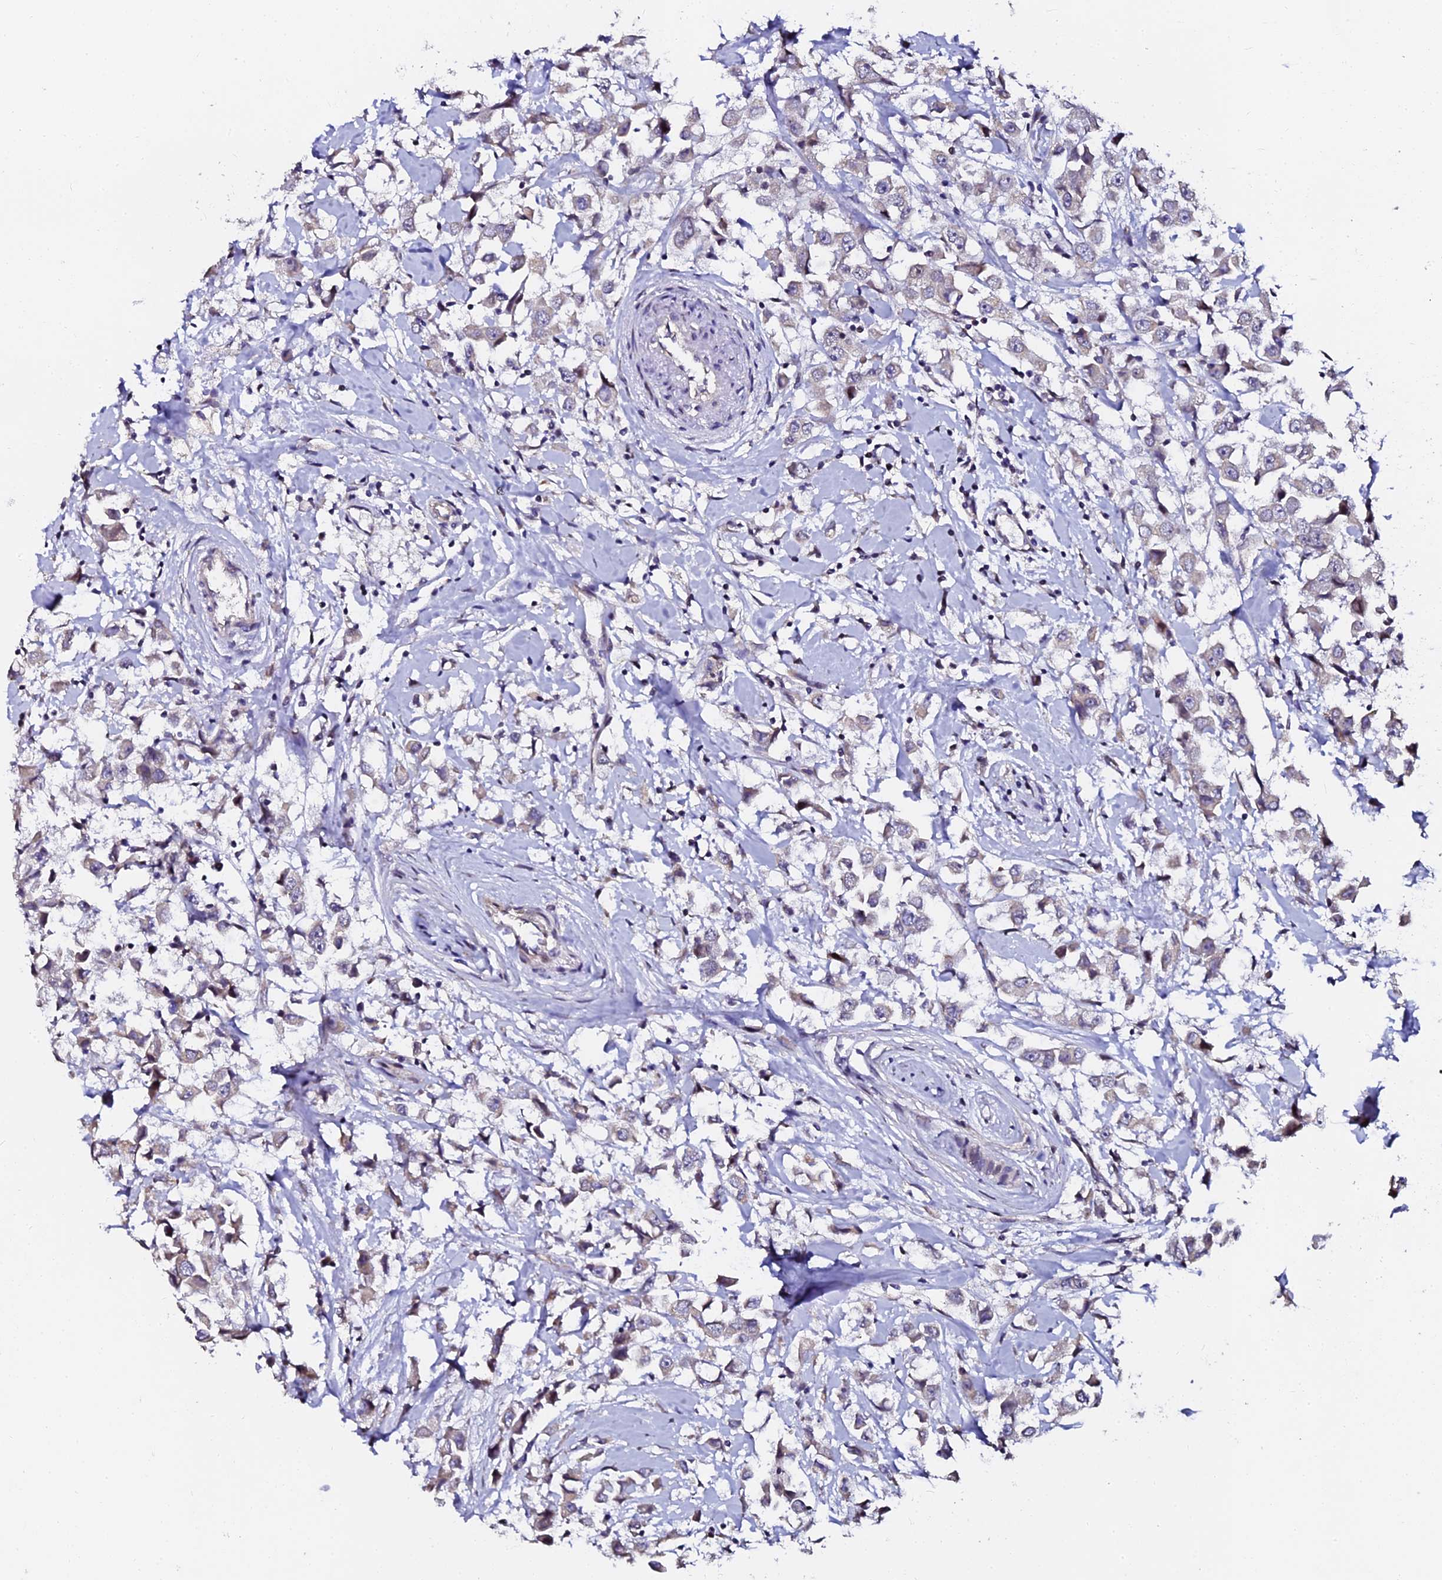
{"staining": {"intensity": "negative", "quantity": "none", "location": "none"}, "tissue": "breast cancer", "cell_type": "Tumor cells", "image_type": "cancer", "snomed": [{"axis": "morphology", "description": "Duct carcinoma"}, {"axis": "topography", "description": "Breast"}], "caption": "The histopathology image shows no staining of tumor cells in breast intraductal carcinoma.", "gene": "GPN3", "patient": {"sex": "female", "age": 61}}